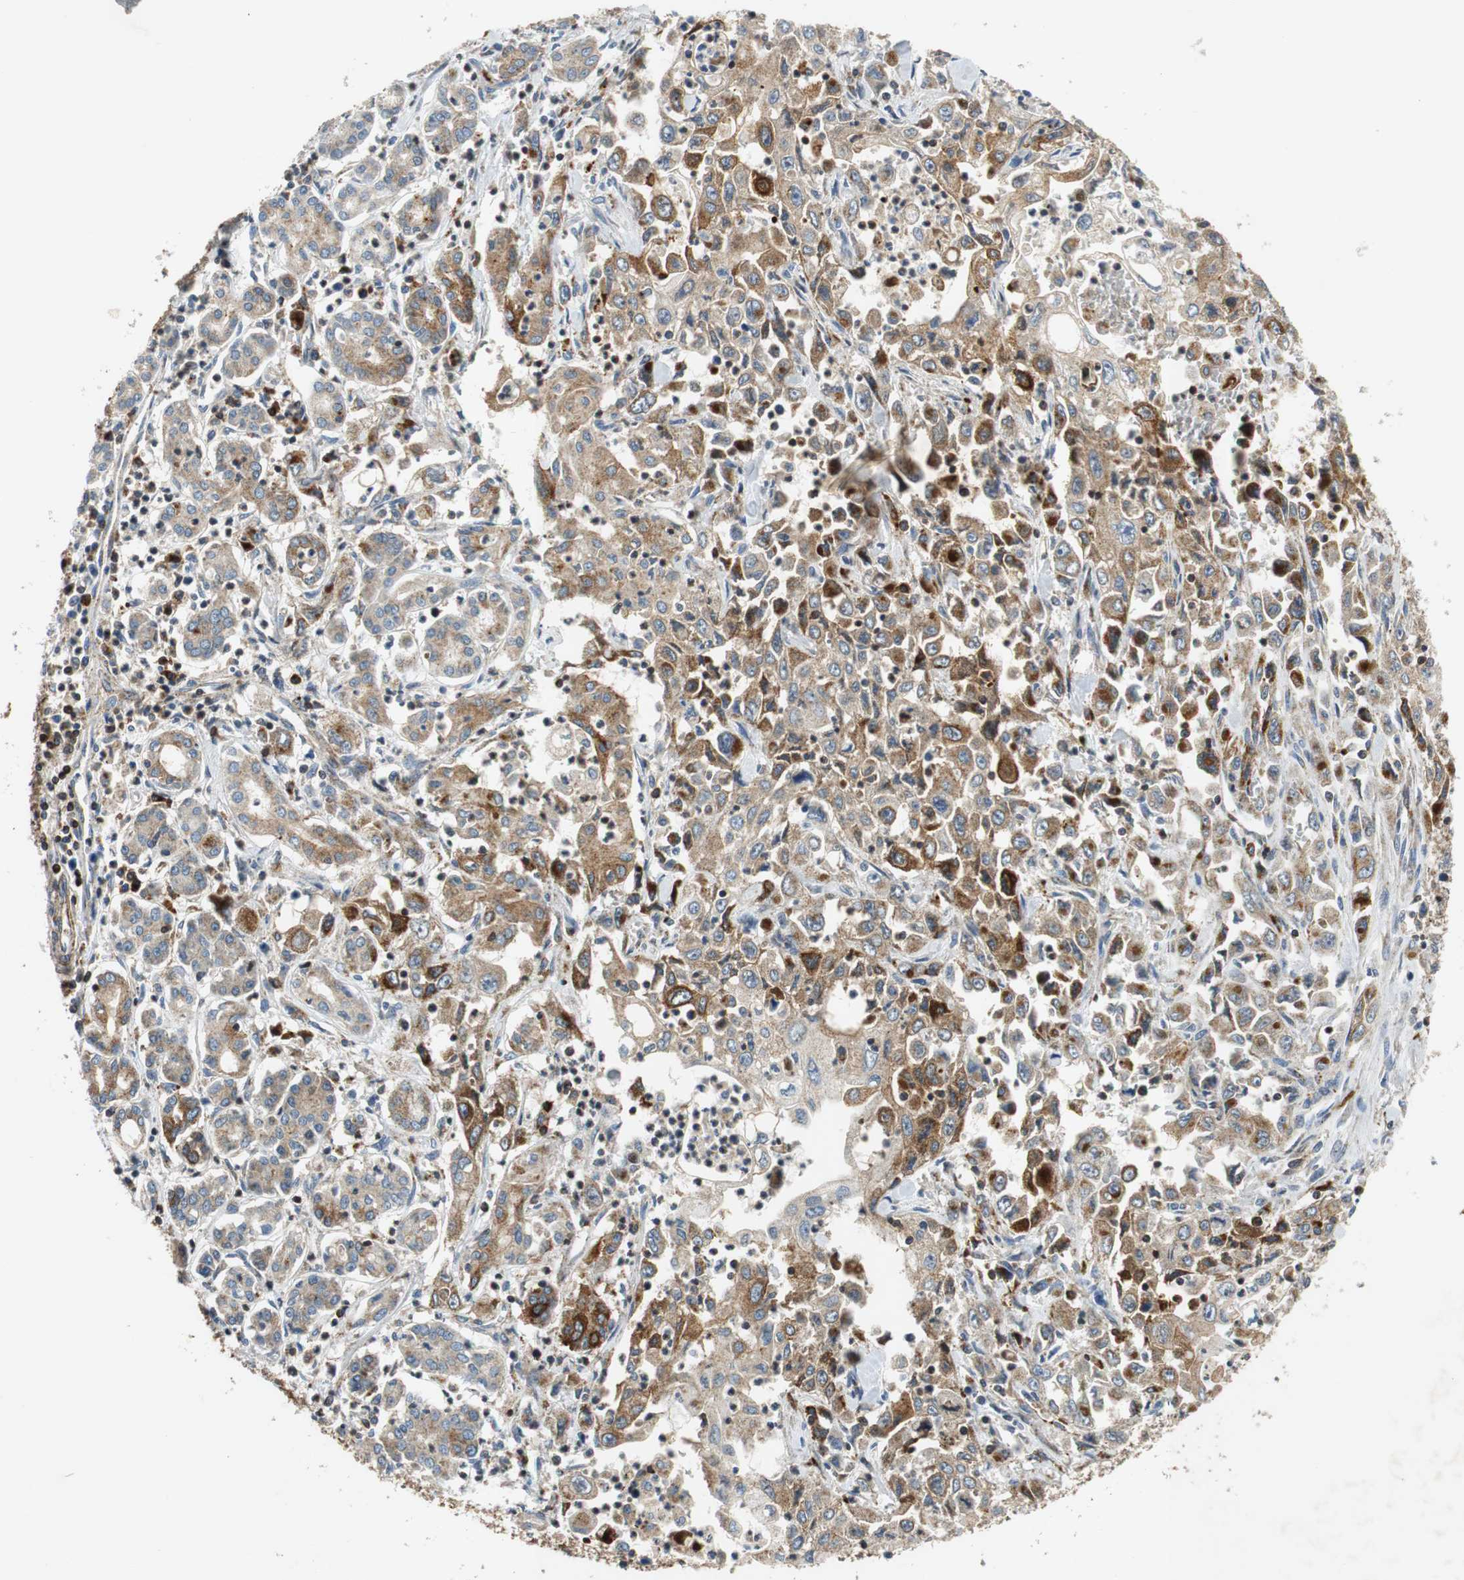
{"staining": {"intensity": "moderate", "quantity": ">75%", "location": "cytoplasmic/membranous"}, "tissue": "pancreatic cancer", "cell_type": "Tumor cells", "image_type": "cancer", "snomed": [{"axis": "morphology", "description": "Adenocarcinoma, NOS"}, {"axis": "topography", "description": "Pancreas"}], "caption": "This histopathology image exhibits pancreatic adenocarcinoma stained with IHC to label a protein in brown. The cytoplasmic/membranous of tumor cells show moderate positivity for the protein. Nuclei are counter-stained blue.", "gene": "TUBA4A", "patient": {"sex": "male", "age": 70}}